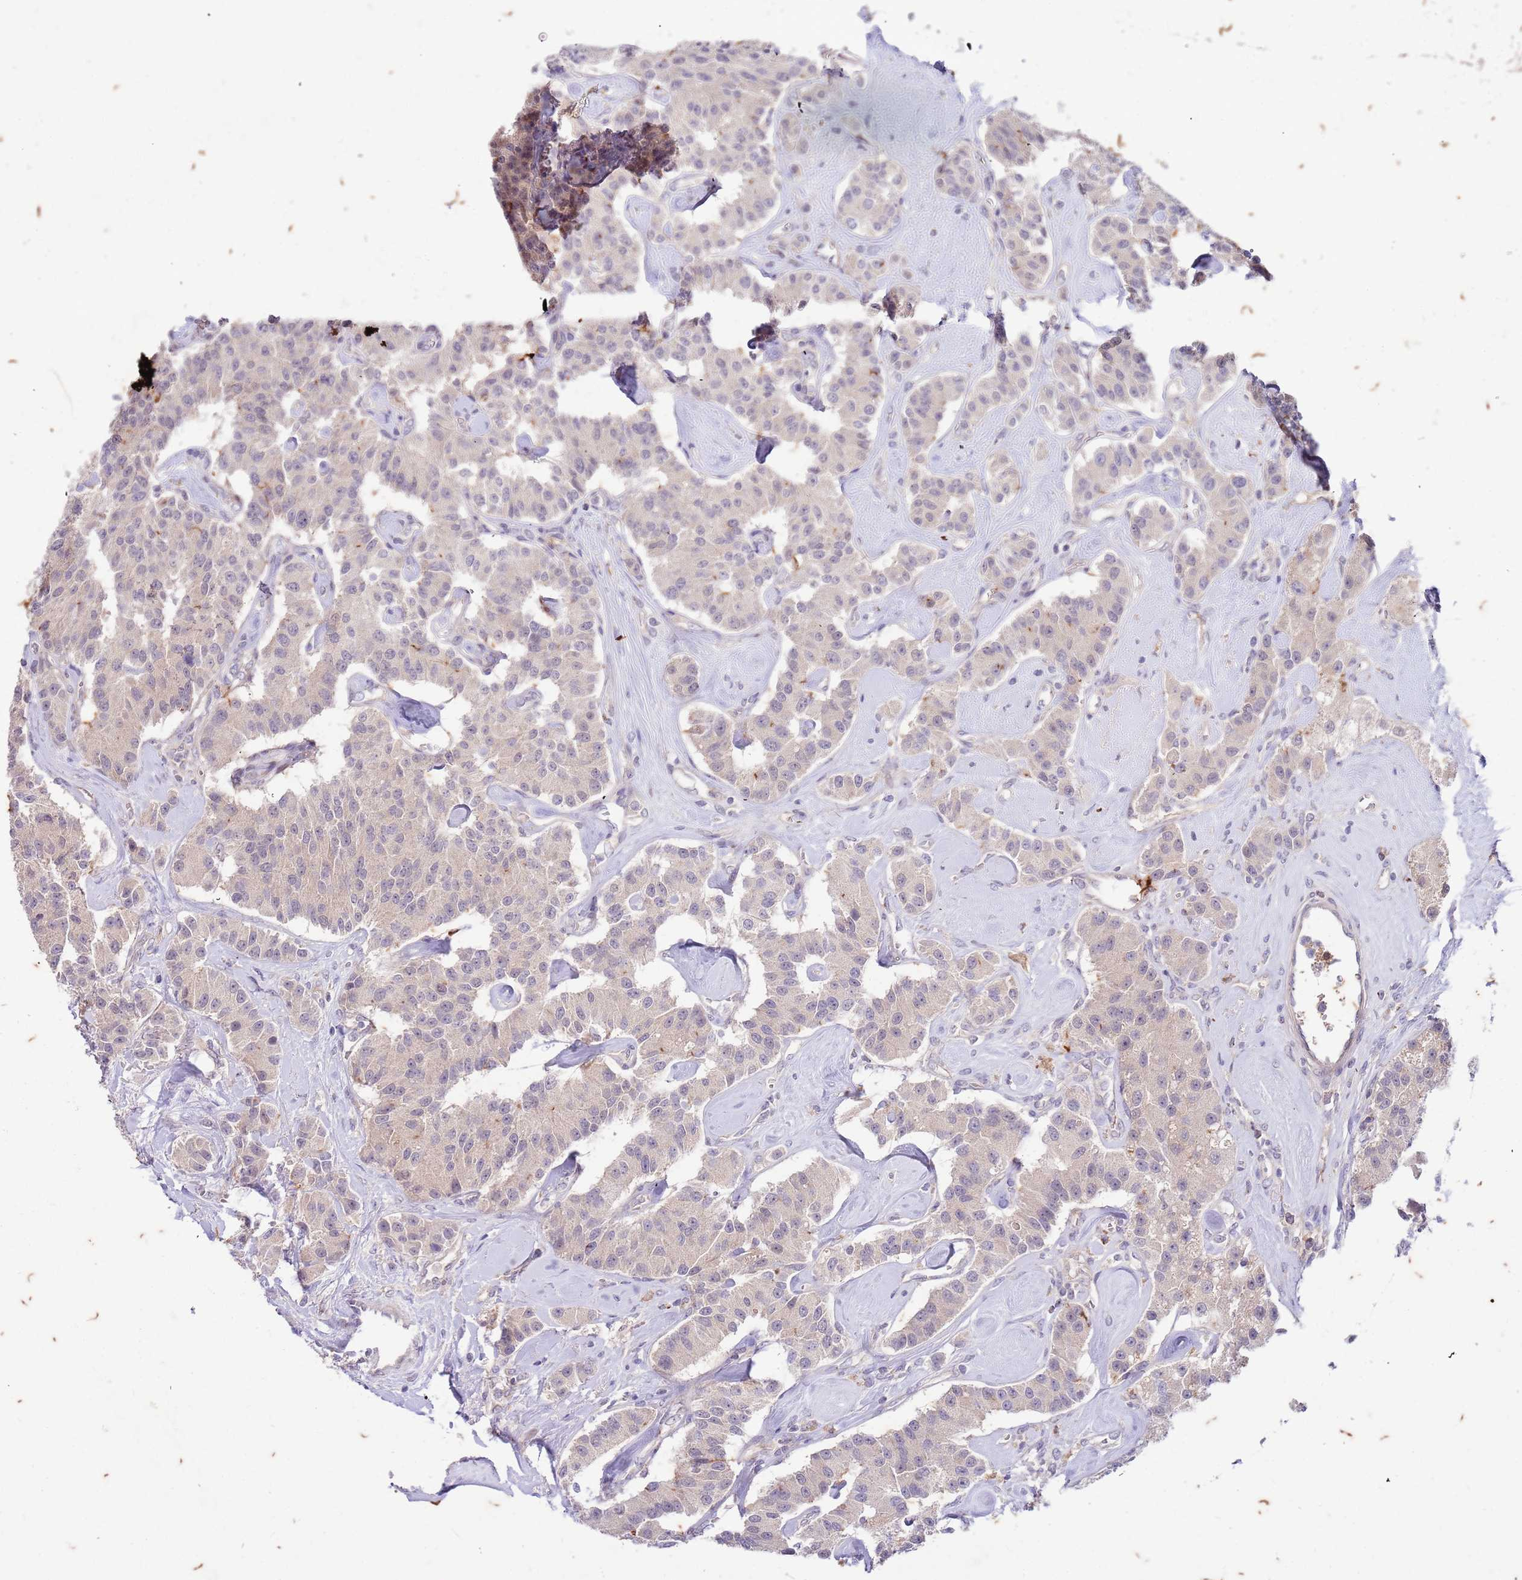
{"staining": {"intensity": "negative", "quantity": "none", "location": "none"}, "tissue": "carcinoid", "cell_type": "Tumor cells", "image_type": "cancer", "snomed": [{"axis": "morphology", "description": "Carcinoid, malignant, NOS"}, {"axis": "topography", "description": "Pancreas"}], "caption": "DAB (3,3'-diaminobenzidine) immunohistochemical staining of malignant carcinoid exhibits no significant positivity in tumor cells. (DAB (3,3'-diaminobenzidine) immunohistochemistry (IHC) with hematoxylin counter stain).", "gene": "RAPGEF3", "patient": {"sex": "male", "age": 41}}